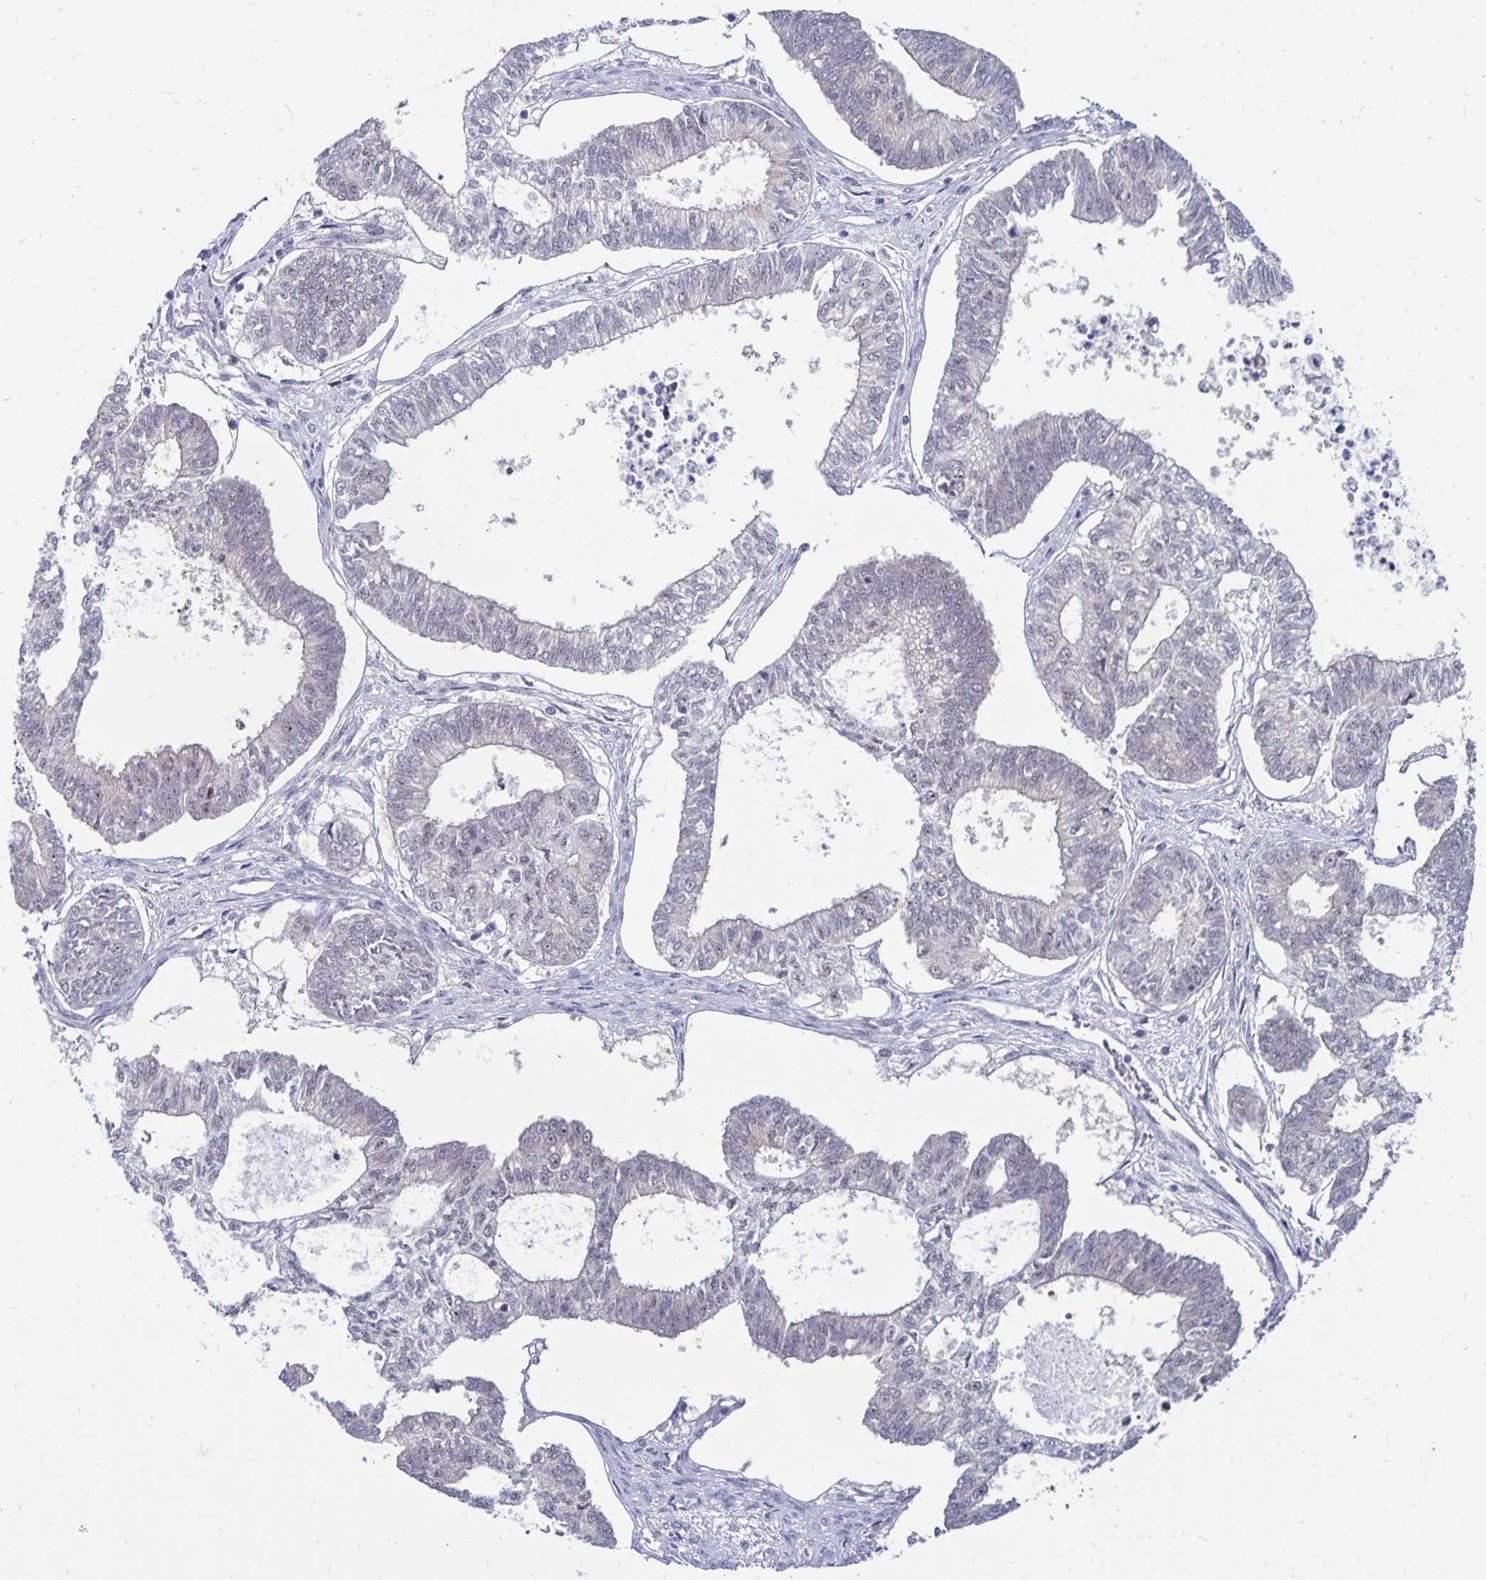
{"staining": {"intensity": "weak", "quantity": "<25%", "location": "nuclear"}, "tissue": "ovarian cancer", "cell_type": "Tumor cells", "image_type": "cancer", "snomed": [{"axis": "morphology", "description": "Carcinoma, endometroid"}, {"axis": "topography", "description": "Ovary"}], "caption": "Histopathology image shows no significant protein positivity in tumor cells of ovarian cancer. Nuclei are stained in blue.", "gene": "EXOC6B", "patient": {"sex": "female", "age": 64}}